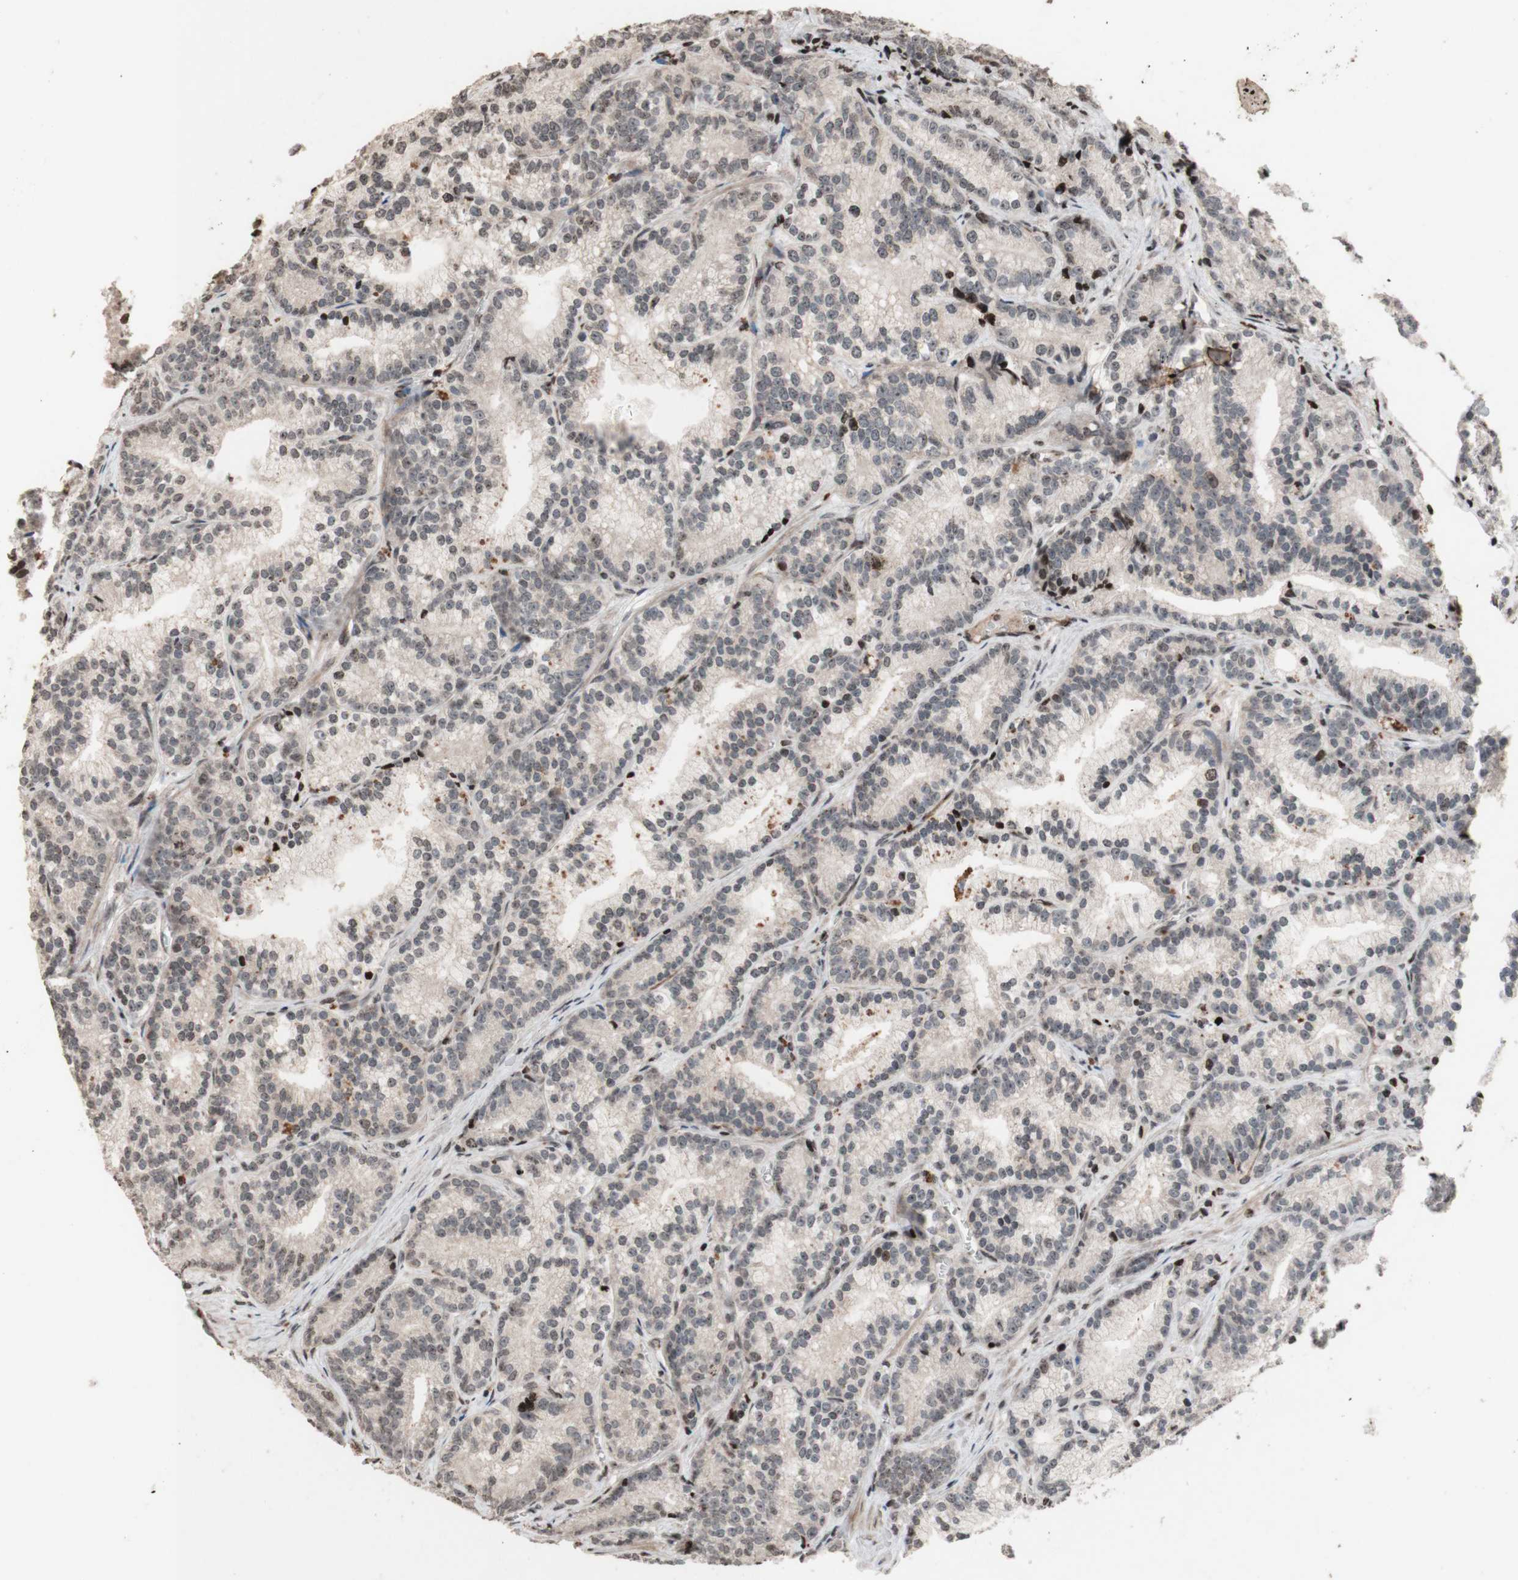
{"staining": {"intensity": "negative", "quantity": "none", "location": "none"}, "tissue": "prostate cancer", "cell_type": "Tumor cells", "image_type": "cancer", "snomed": [{"axis": "morphology", "description": "Adenocarcinoma, Low grade"}, {"axis": "topography", "description": "Prostate"}], "caption": "Tumor cells are negative for protein expression in human prostate low-grade adenocarcinoma.", "gene": "POLA1", "patient": {"sex": "male", "age": 89}}